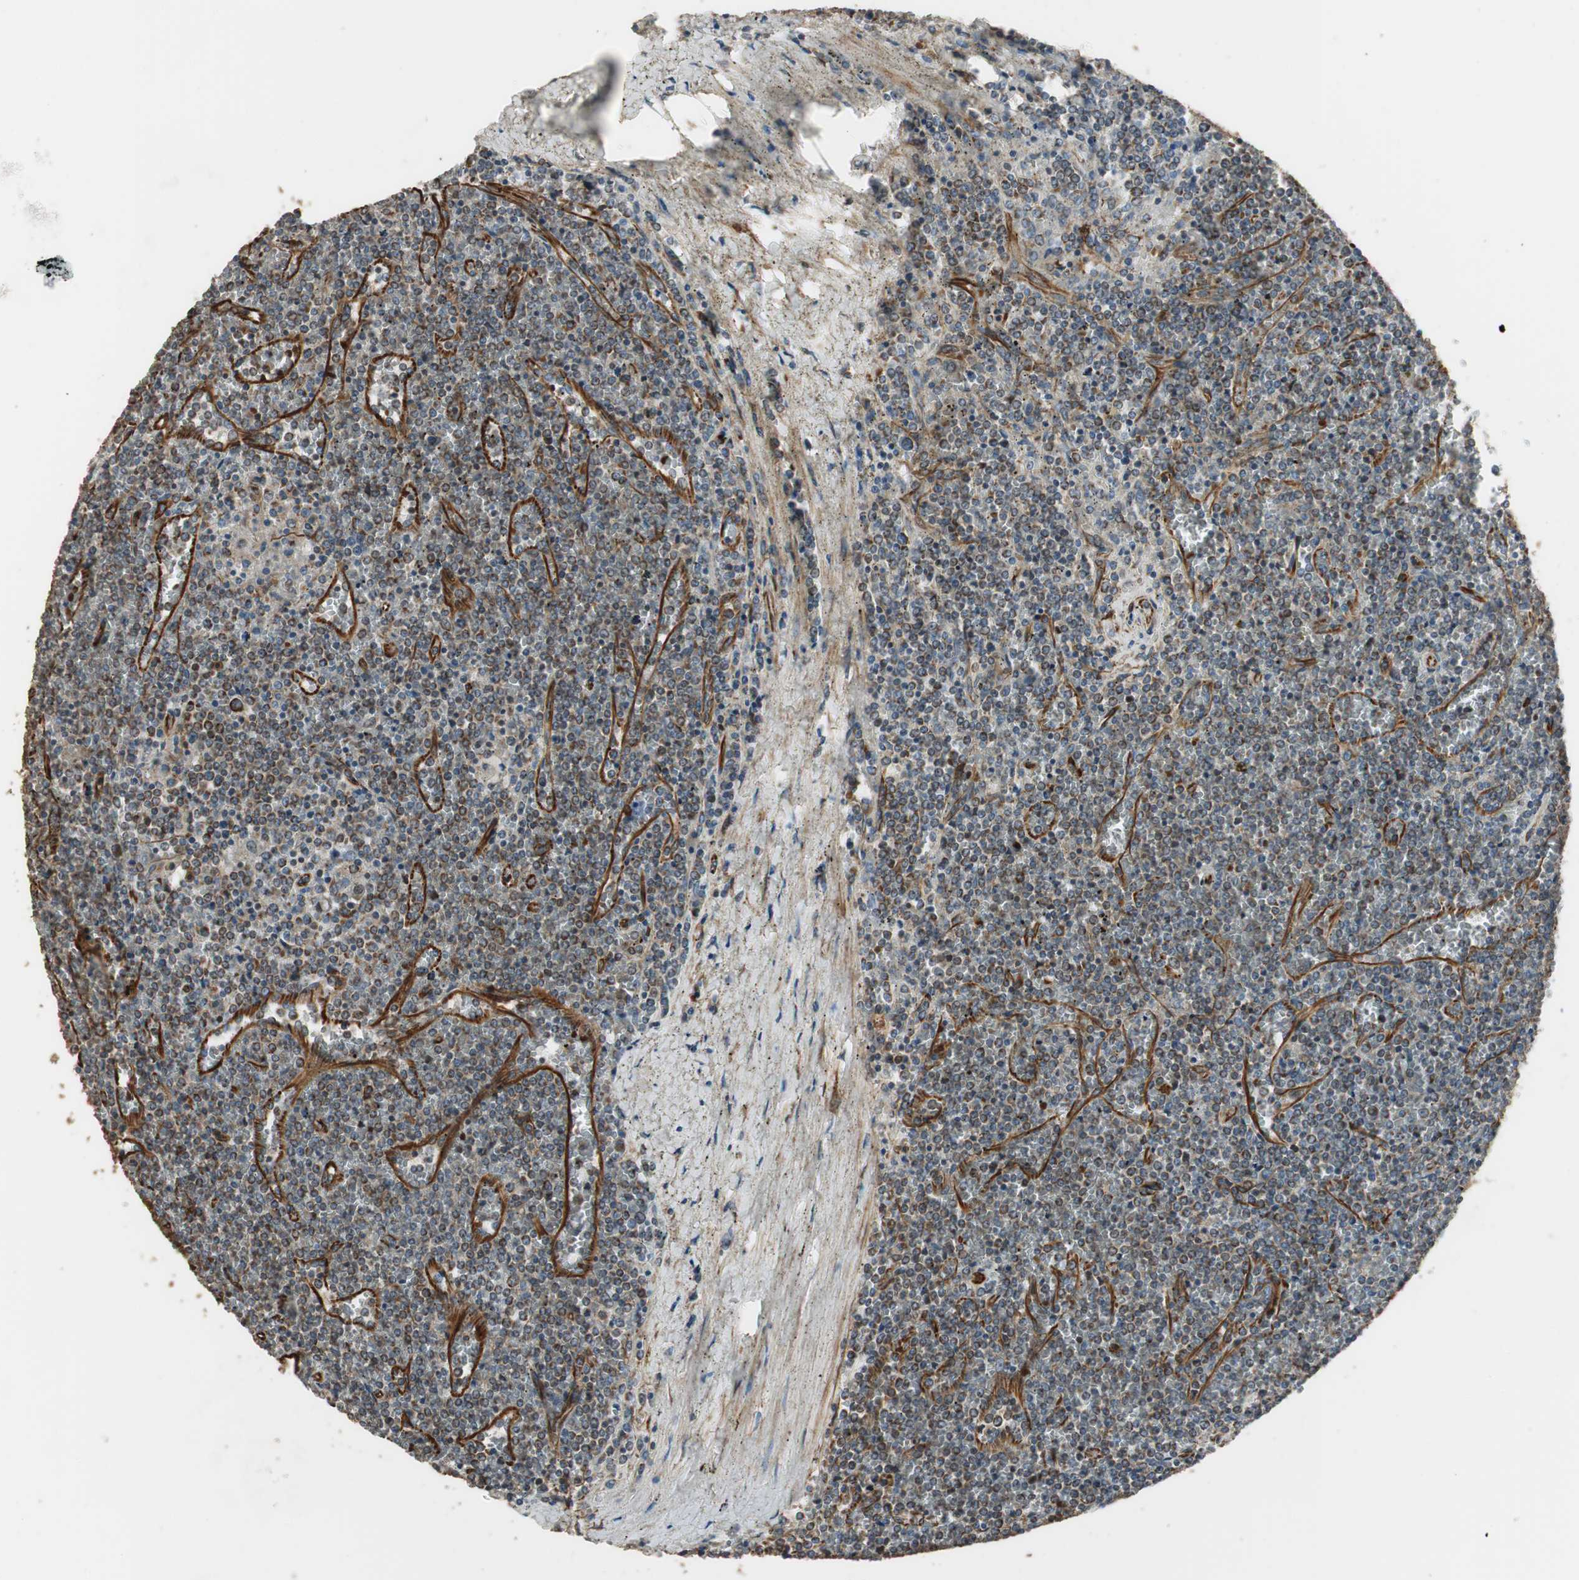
{"staining": {"intensity": "moderate", "quantity": "25%-75%", "location": "cytoplasmic/membranous"}, "tissue": "lymphoma", "cell_type": "Tumor cells", "image_type": "cancer", "snomed": [{"axis": "morphology", "description": "Malignant lymphoma, non-Hodgkin's type, Low grade"}, {"axis": "topography", "description": "Spleen"}], "caption": "Protein staining by IHC reveals moderate cytoplasmic/membranous staining in about 25%-75% of tumor cells in malignant lymphoma, non-Hodgkin's type (low-grade).", "gene": "SRCIN1", "patient": {"sex": "female", "age": 19}}